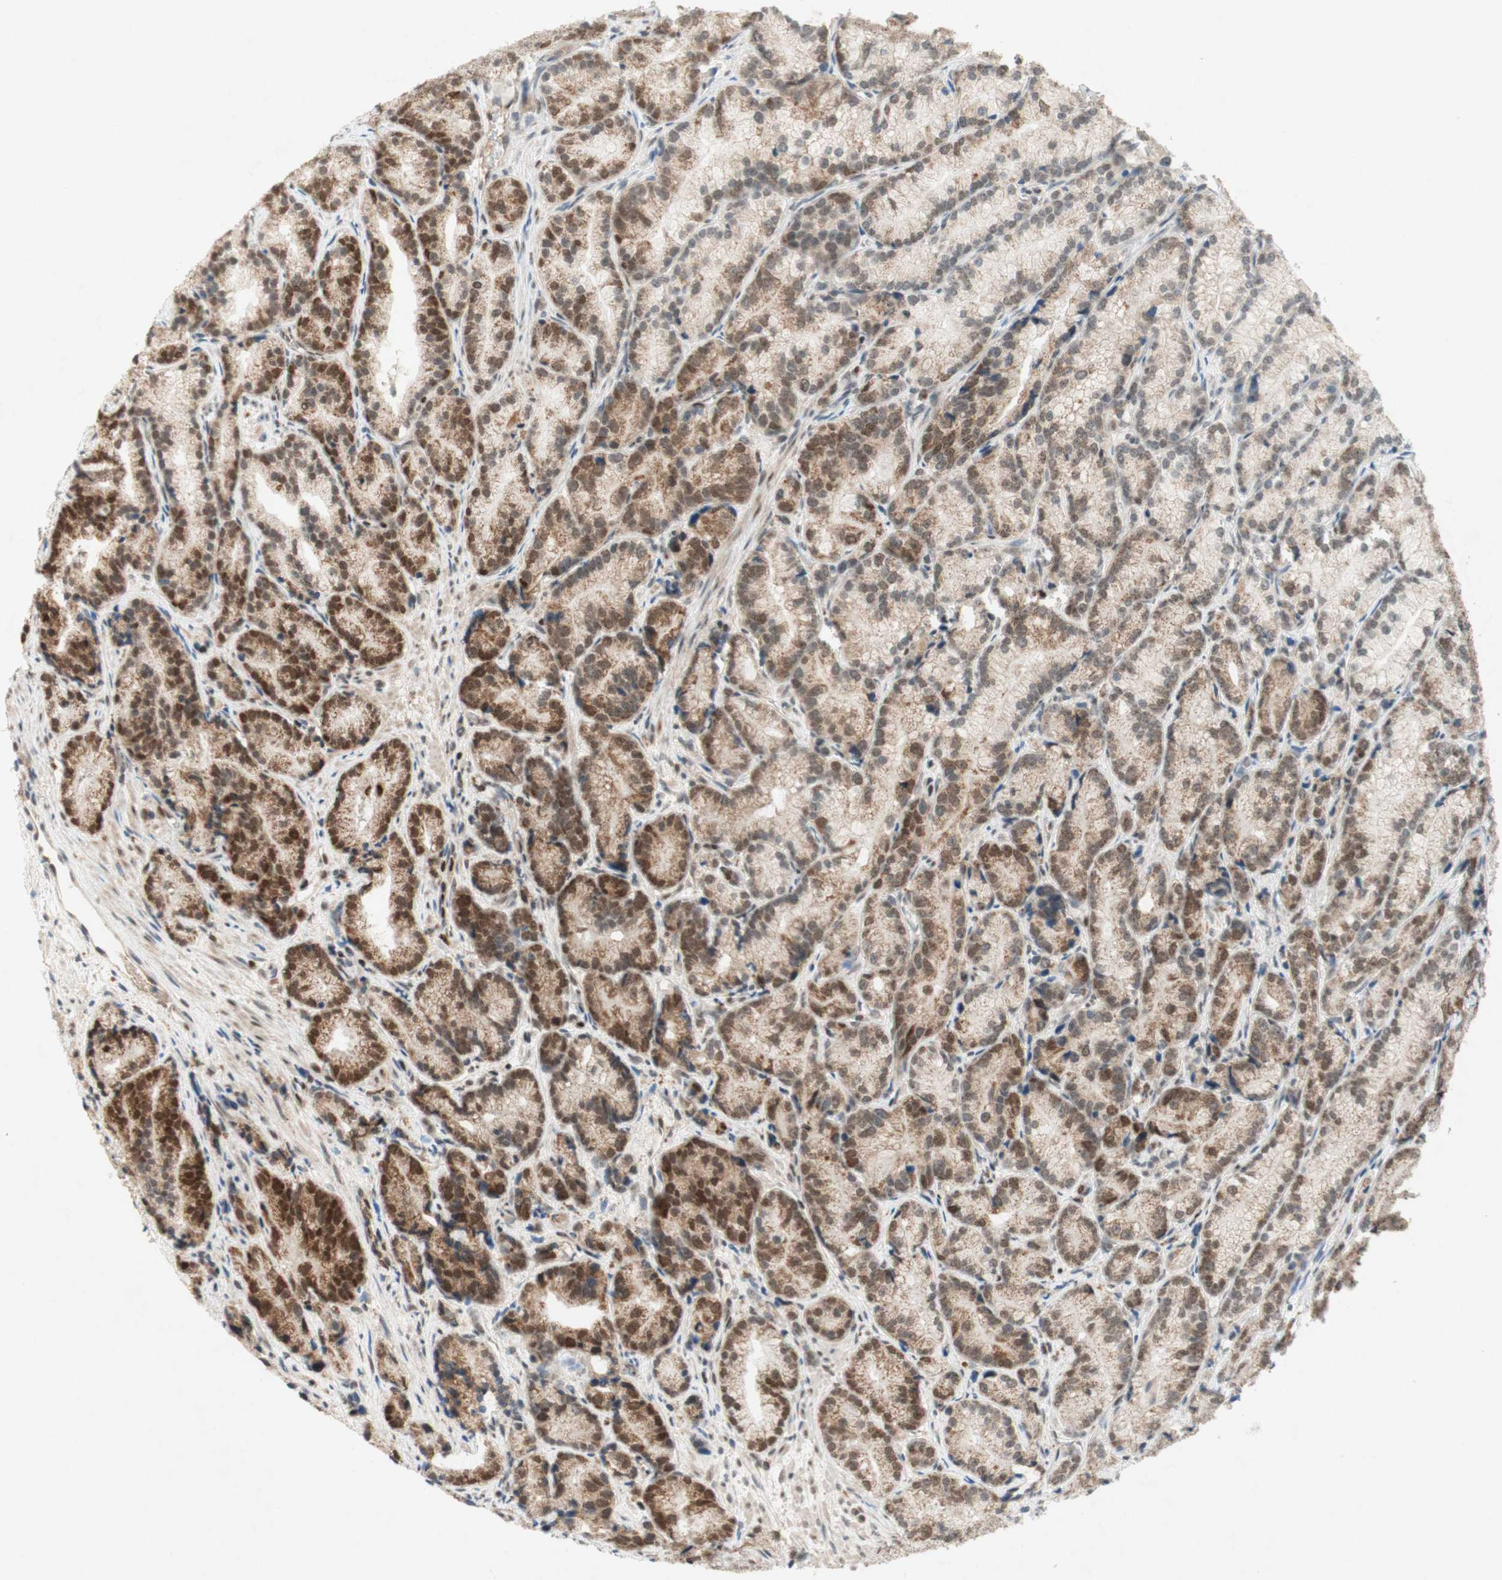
{"staining": {"intensity": "moderate", "quantity": "25%-75%", "location": "cytoplasmic/membranous"}, "tissue": "prostate cancer", "cell_type": "Tumor cells", "image_type": "cancer", "snomed": [{"axis": "morphology", "description": "Adenocarcinoma, Low grade"}, {"axis": "topography", "description": "Prostate"}], "caption": "This micrograph demonstrates immunohistochemistry (IHC) staining of prostate cancer (low-grade adenocarcinoma), with medium moderate cytoplasmic/membranous staining in approximately 25%-75% of tumor cells.", "gene": "DNMT3A", "patient": {"sex": "male", "age": 89}}